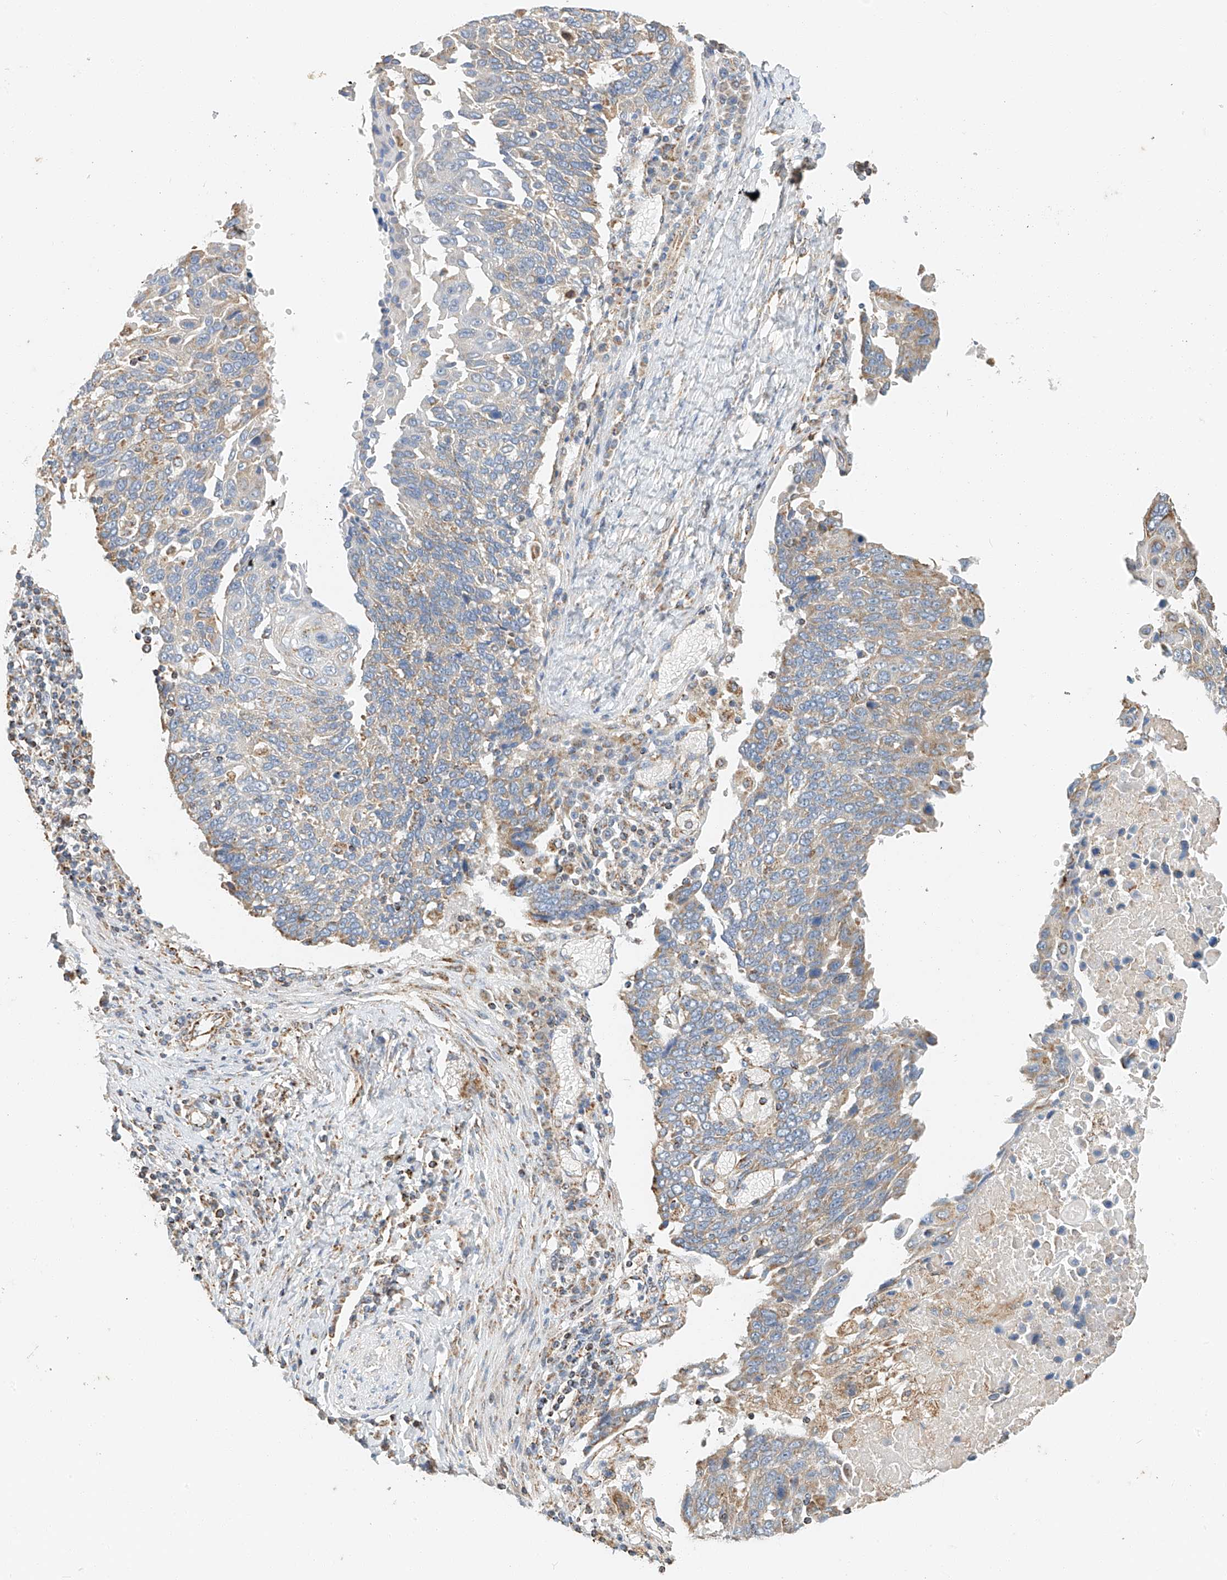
{"staining": {"intensity": "moderate", "quantity": "<25%", "location": "cytoplasmic/membranous"}, "tissue": "lung cancer", "cell_type": "Tumor cells", "image_type": "cancer", "snomed": [{"axis": "morphology", "description": "Squamous cell carcinoma, NOS"}, {"axis": "topography", "description": "Lung"}], "caption": "Approximately <25% of tumor cells in lung cancer (squamous cell carcinoma) demonstrate moderate cytoplasmic/membranous protein expression as visualized by brown immunohistochemical staining.", "gene": "YIPF7", "patient": {"sex": "male", "age": 66}}